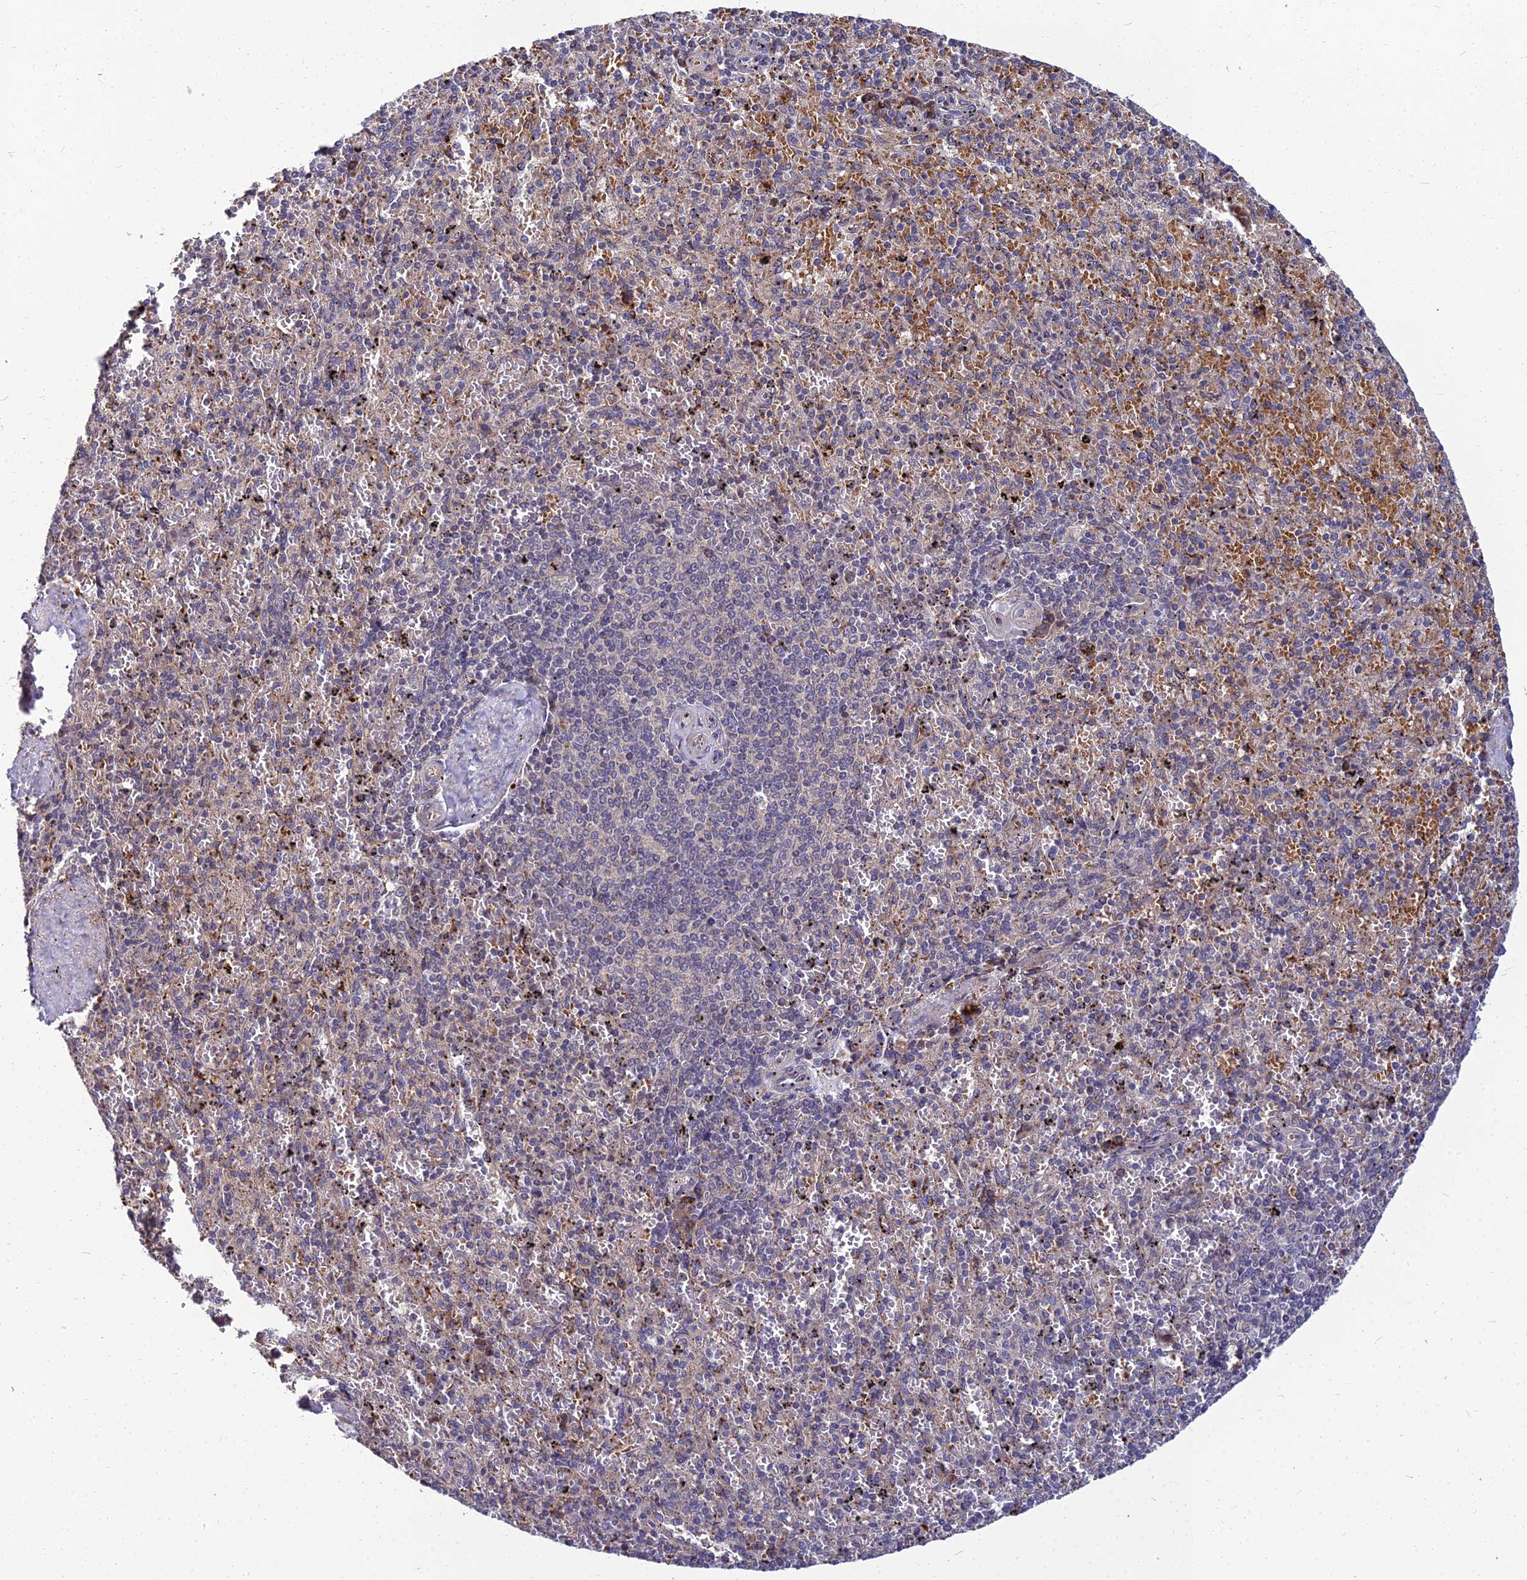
{"staining": {"intensity": "negative", "quantity": "none", "location": "none"}, "tissue": "spleen", "cell_type": "Cells in red pulp", "image_type": "normal", "snomed": [{"axis": "morphology", "description": "Normal tissue, NOS"}, {"axis": "topography", "description": "Spleen"}], "caption": "Image shows no protein expression in cells in red pulp of unremarkable spleen. Brightfield microscopy of immunohistochemistry (IHC) stained with DAB (3,3'-diaminobenzidine) (brown) and hematoxylin (blue), captured at high magnification.", "gene": "NPY", "patient": {"sex": "male", "age": 82}}